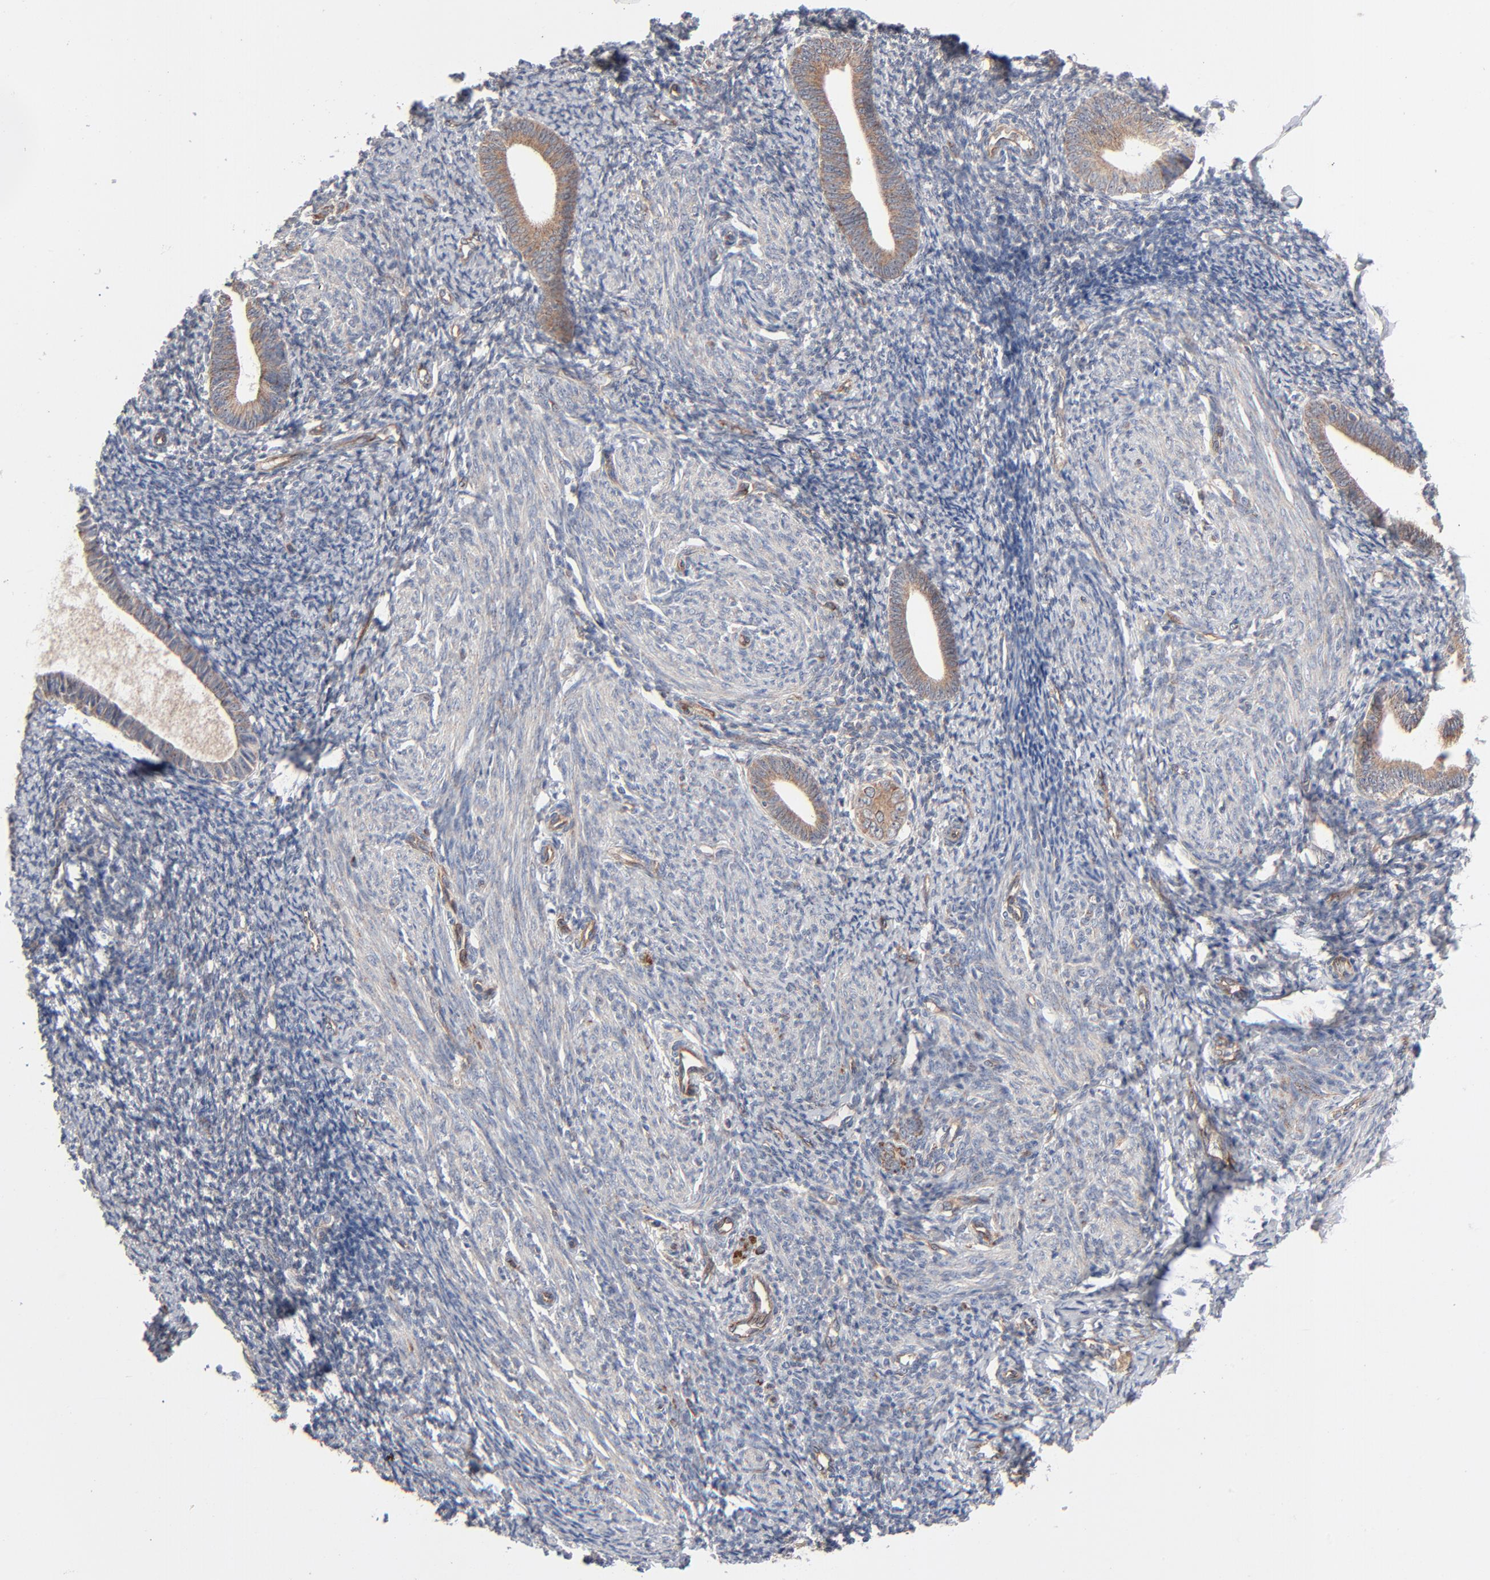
{"staining": {"intensity": "moderate", "quantity": "25%-75%", "location": "cytoplasmic/membranous"}, "tissue": "endometrium", "cell_type": "Cells in endometrial stroma", "image_type": "normal", "snomed": [{"axis": "morphology", "description": "Normal tissue, NOS"}, {"axis": "topography", "description": "Endometrium"}], "caption": "About 25%-75% of cells in endometrial stroma in normal human endometrium show moderate cytoplasmic/membranous protein expression as visualized by brown immunohistochemical staining.", "gene": "ABLIM3", "patient": {"sex": "female", "age": 57}}